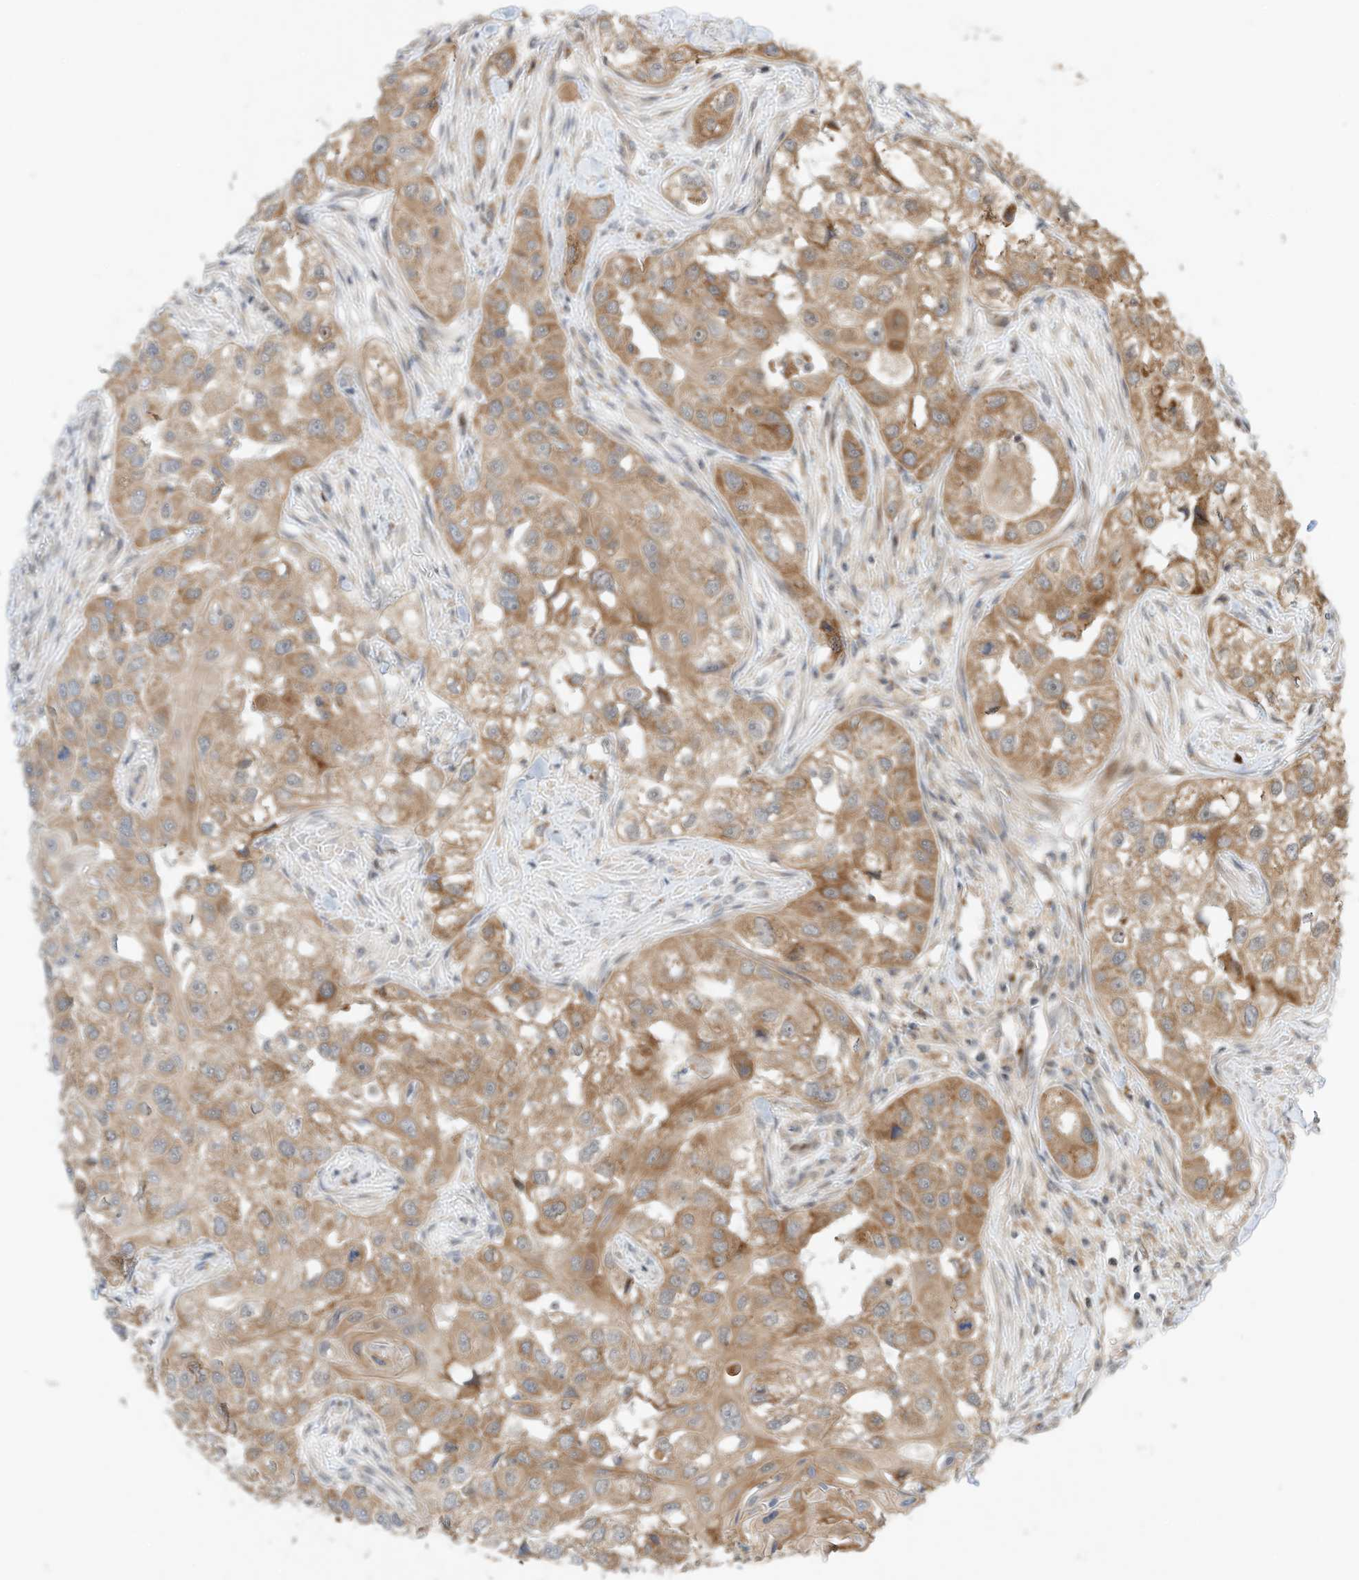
{"staining": {"intensity": "moderate", "quantity": ">75%", "location": "cytoplasmic/membranous"}, "tissue": "head and neck cancer", "cell_type": "Tumor cells", "image_type": "cancer", "snomed": [{"axis": "morphology", "description": "Normal tissue, NOS"}, {"axis": "morphology", "description": "Squamous cell carcinoma, NOS"}, {"axis": "topography", "description": "Skeletal muscle"}, {"axis": "topography", "description": "Head-Neck"}], "caption": "IHC of head and neck squamous cell carcinoma demonstrates medium levels of moderate cytoplasmic/membranous expression in about >75% of tumor cells. The protein is stained brown, and the nuclei are stained in blue (DAB IHC with brightfield microscopy, high magnification).", "gene": "CPAMD8", "patient": {"sex": "male", "age": 51}}